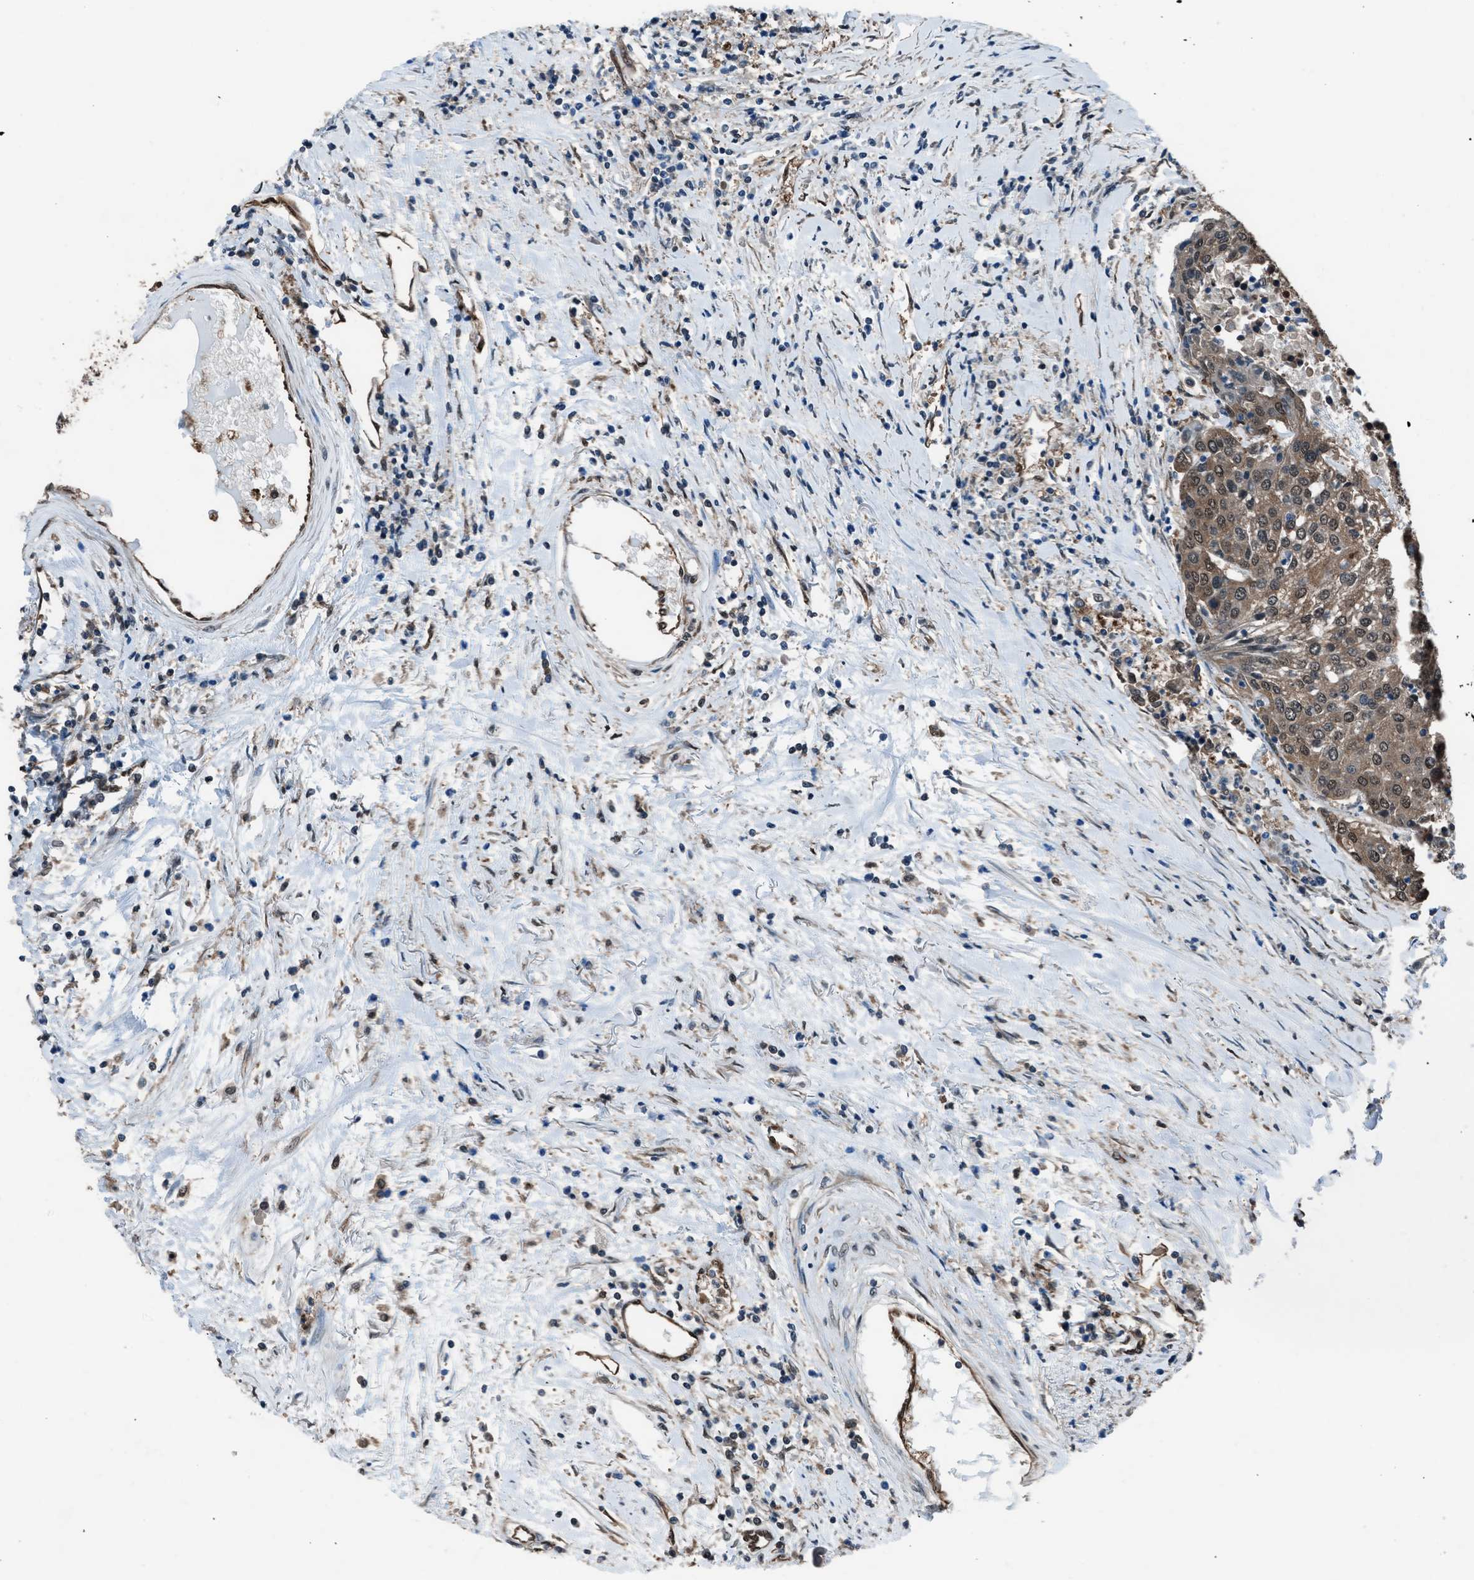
{"staining": {"intensity": "moderate", "quantity": ">75%", "location": "cytoplasmic/membranous,nuclear"}, "tissue": "urothelial cancer", "cell_type": "Tumor cells", "image_type": "cancer", "snomed": [{"axis": "morphology", "description": "Urothelial carcinoma, High grade"}, {"axis": "topography", "description": "Urinary bladder"}], "caption": "Brown immunohistochemical staining in human urothelial cancer demonstrates moderate cytoplasmic/membranous and nuclear expression in about >75% of tumor cells.", "gene": "YWHAG", "patient": {"sex": "female", "age": 85}}